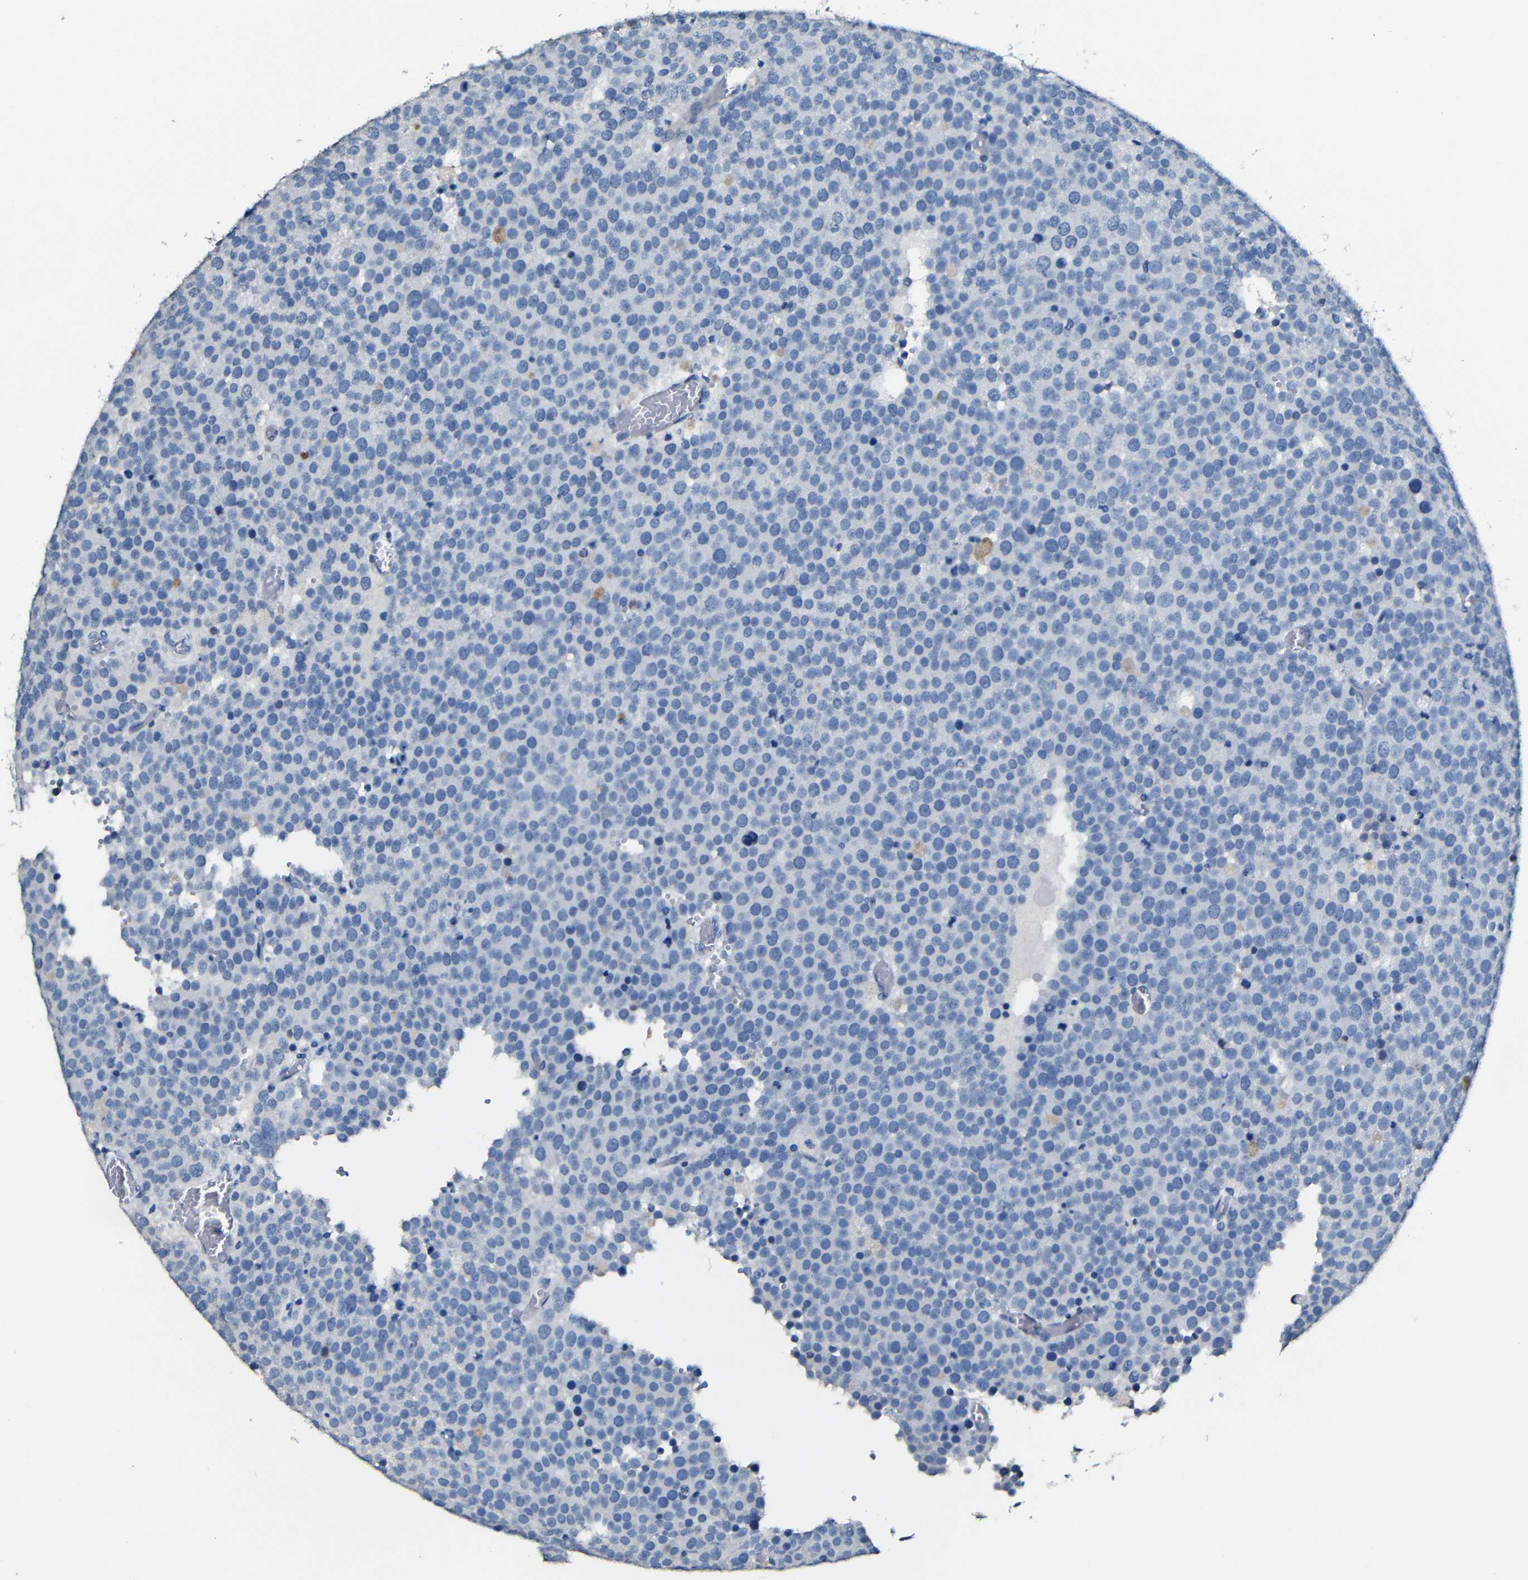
{"staining": {"intensity": "negative", "quantity": "none", "location": "none"}, "tissue": "testis cancer", "cell_type": "Tumor cells", "image_type": "cancer", "snomed": [{"axis": "morphology", "description": "Normal tissue, NOS"}, {"axis": "morphology", "description": "Seminoma, NOS"}, {"axis": "topography", "description": "Testis"}], "caption": "Immunohistochemical staining of seminoma (testis) shows no significant positivity in tumor cells. (DAB immunohistochemistry (IHC) with hematoxylin counter stain).", "gene": "ACKR2", "patient": {"sex": "male", "age": 71}}